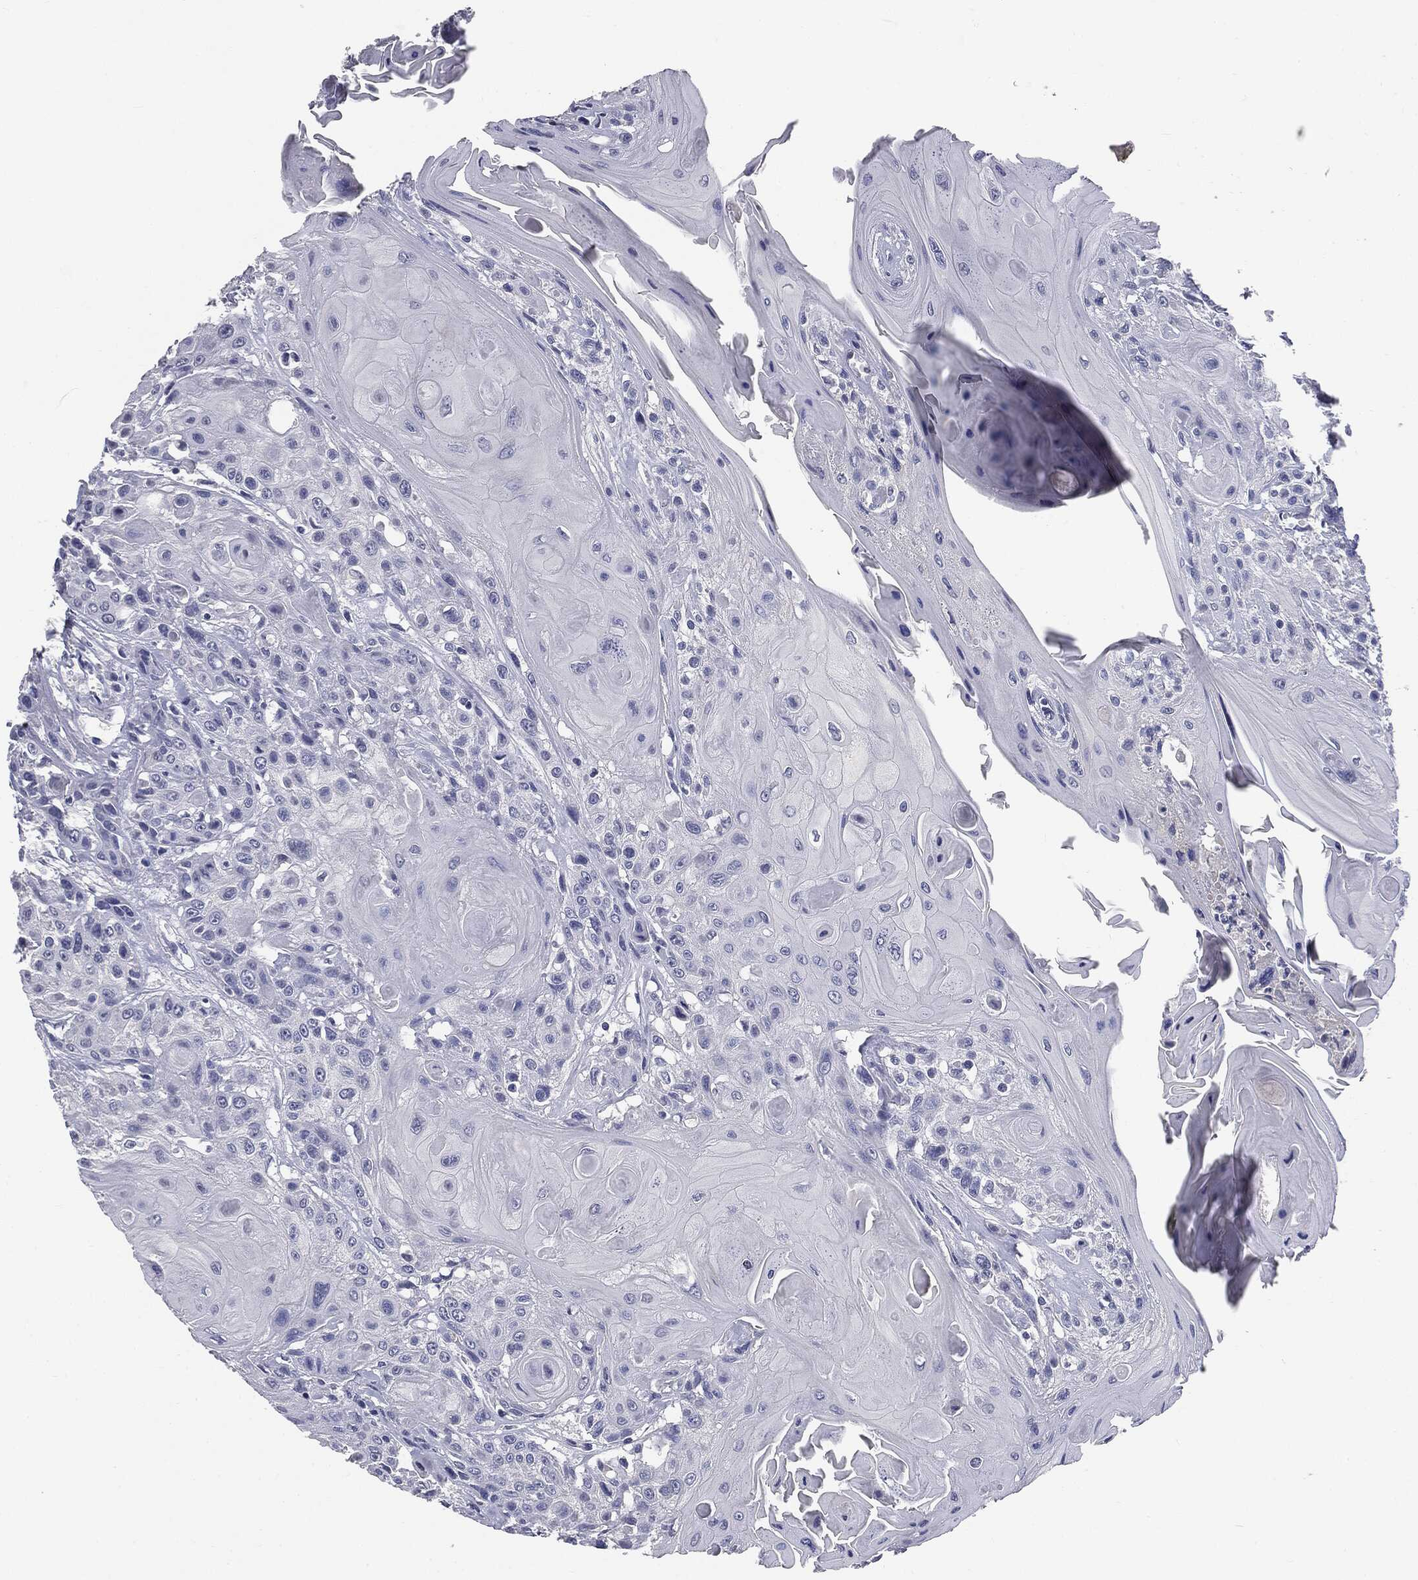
{"staining": {"intensity": "negative", "quantity": "none", "location": "none"}, "tissue": "head and neck cancer", "cell_type": "Tumor cells", "image_type": "cancer", "snomed": [{"axis": "morphology", "description": "Squamous cell carcinoma, NOS"}, {"axis": "topography", "description": "Head-Neck"}], "caption": "This photomicrograph is of head and neck squamous cell carcinoma stained with immunohistochemistry to label a protein in brown with the nuclei are counter-stained blue. There is no positivity in tumor cells. (DAB immunohistochemistry (IHC) visualized using brightfield microscopy, high magnification).", "gene": "AFP", "patient": {"sex": "female", "age": 59}}